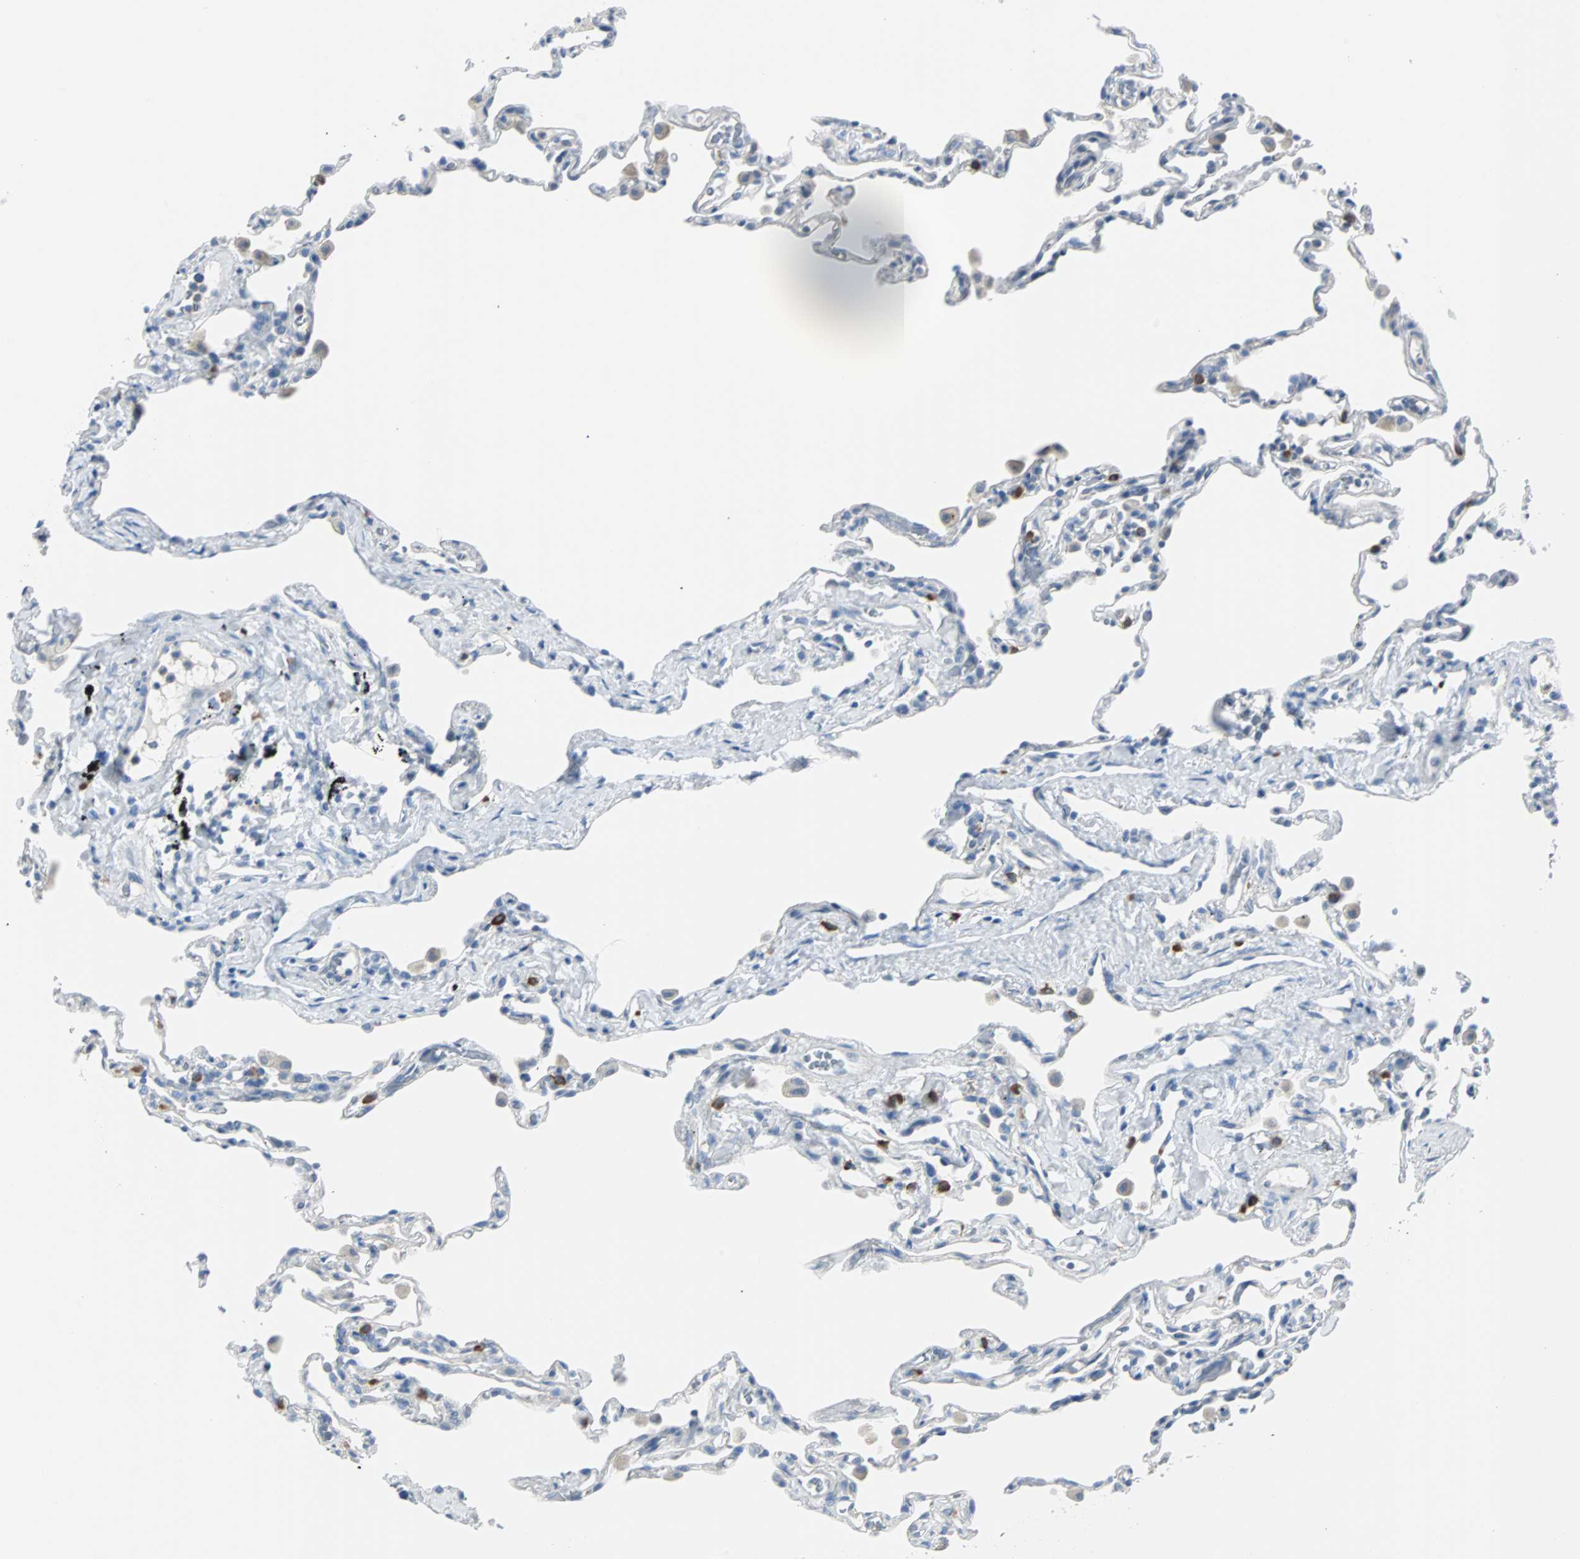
{"staining": {"intensity": "negative", "quantity": "none", "location": "none"}, "tissue": "lung", "cell_type": "Alveolar cells", "image_type": "normal", "snomed": [{"axis": "morphology", "description": "Normal tissue, NOS"}, {"axis": "topography", "description": "Lung"}], "caption": "An immunohistochemistry (IHC) histopathology image of benign lung is shown. There is no staining in alveolar cells of lung. (DAB IHC, high magnification).", "gene": "RASA1", "patient": {"sex": "male", "age": 59}}